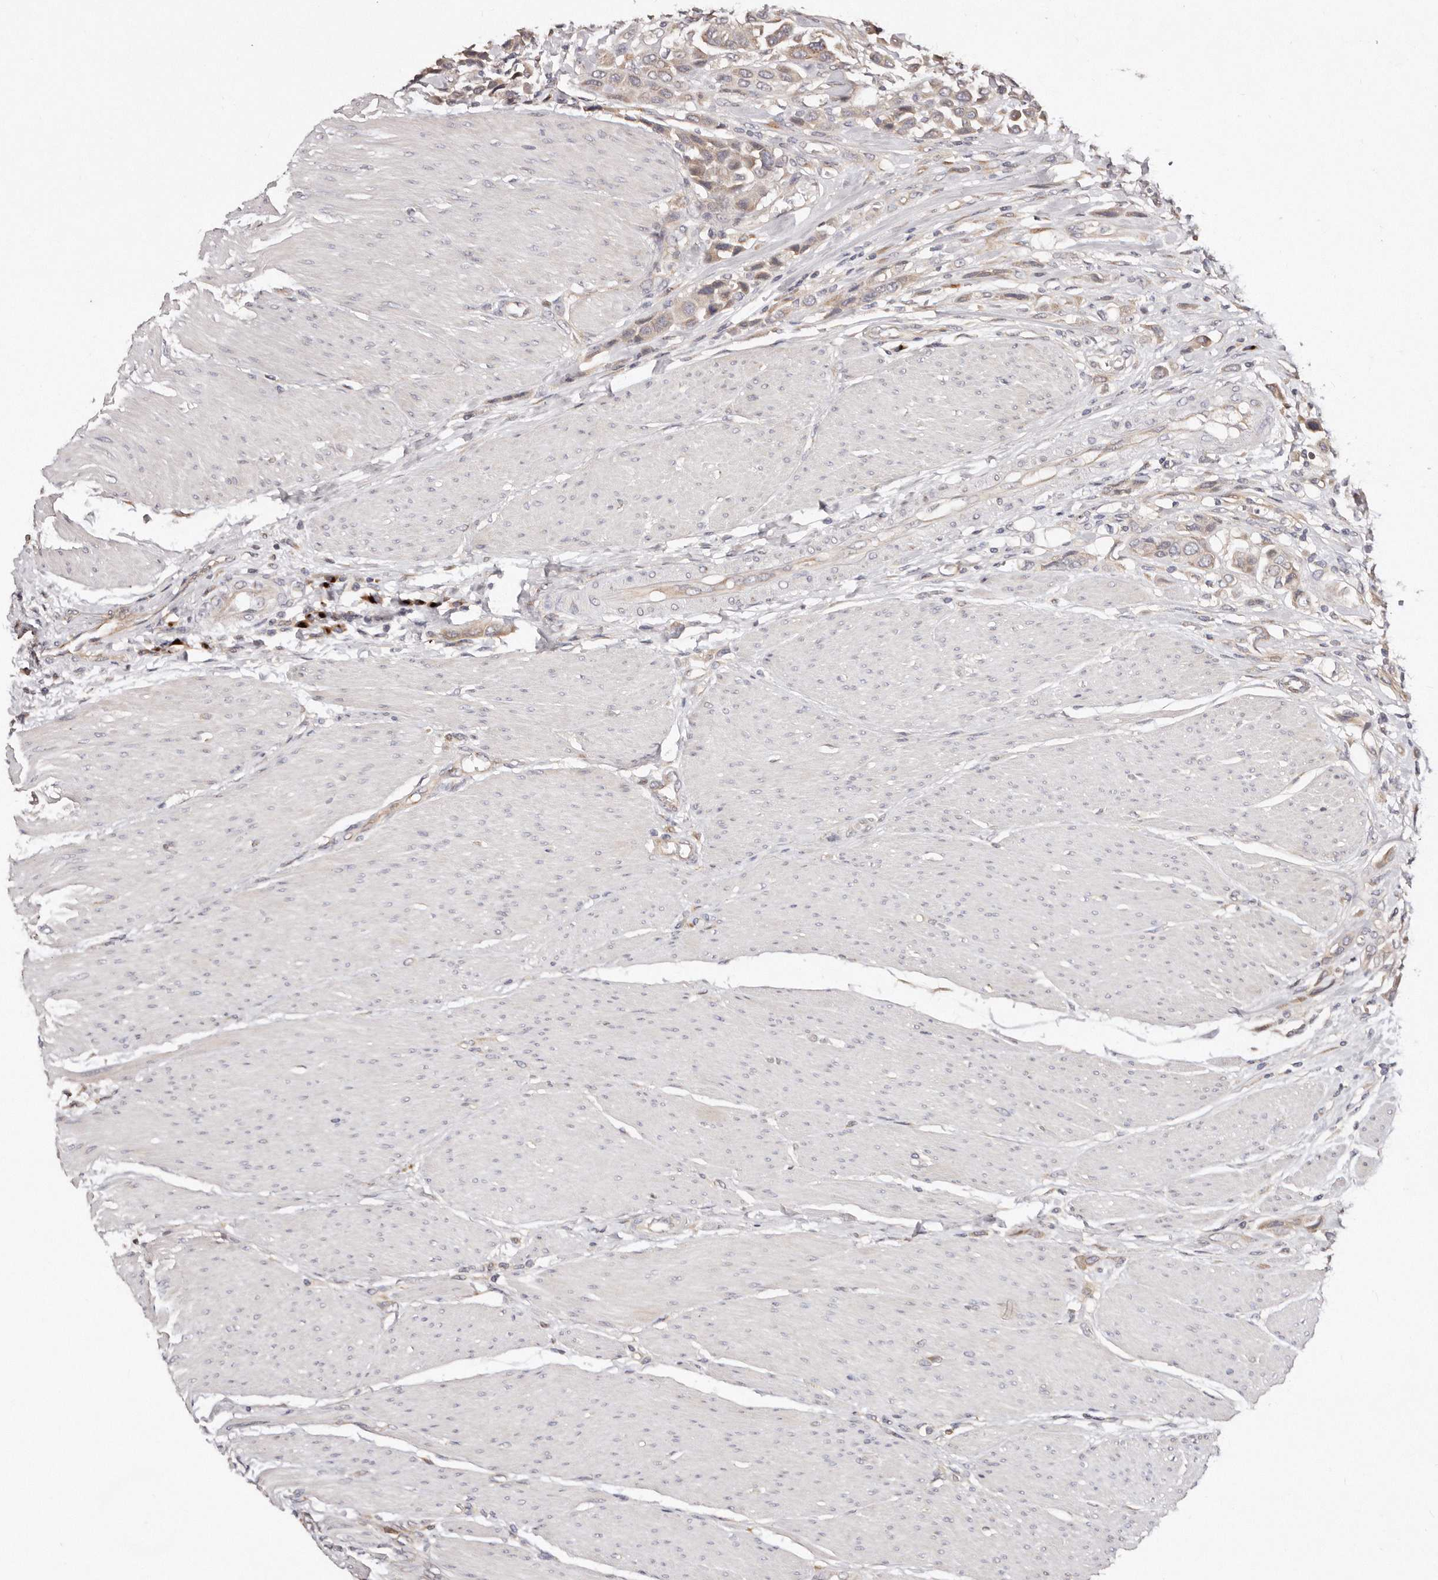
{"staining": {"intensity": "weak", "quantity": ">75%", "location": "cytoplasmic/membranous"}, "tissue": "urothelial cancer", "cell_type": "Tumor cells", "image_type": "cancer", "snomed": [{"axis": "morphology", "description": "Urothelial carcinoma, High grade"}, {"axis": "topography", "description": "Urinary bladder"}], "caption": "Urothelial cancer stained for a protein (brown) reveals weak cytoplasmic/membranous positive staining in approximately >75% of tumor cells.", "gene": "DACT2", "patient": {"sex": "male", "age": 50}}